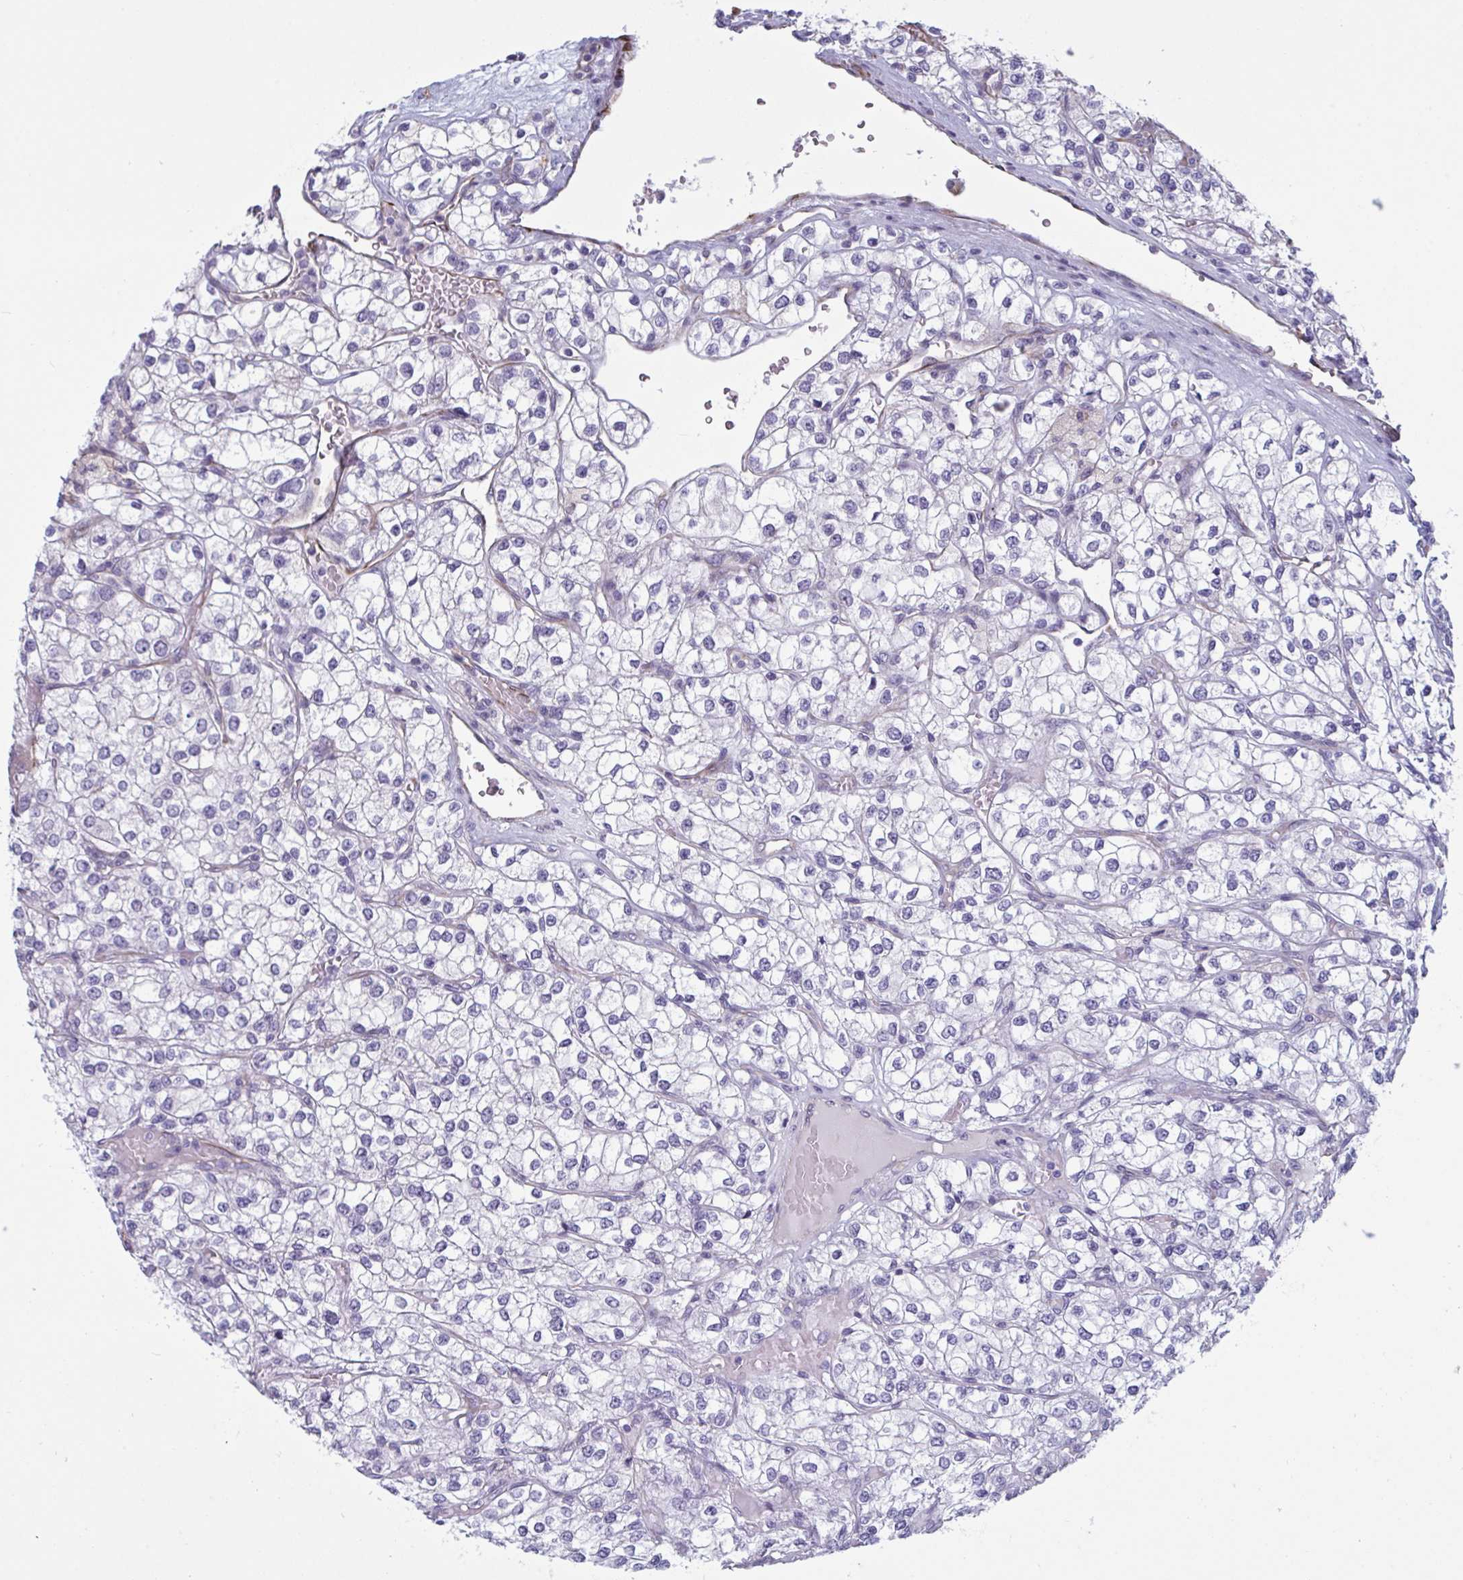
{"staining": {"intensity": "negative", "quantity": "none", "location": "none"}, "tissue": "renal cancer", "cell_type": "Tumor cells", "image_type": "cancer", "snomed": [{"axis": "morphology", "description": "Adenocarcinoma, NOS"}, {"axis": "topography", "description": "Kidney"}], "caption": "Tumor cells are negative for protein expression in human renal adenocarcinoma.", "gene": "OR1L3", "patient": {"sex": "male", "age": 80}}